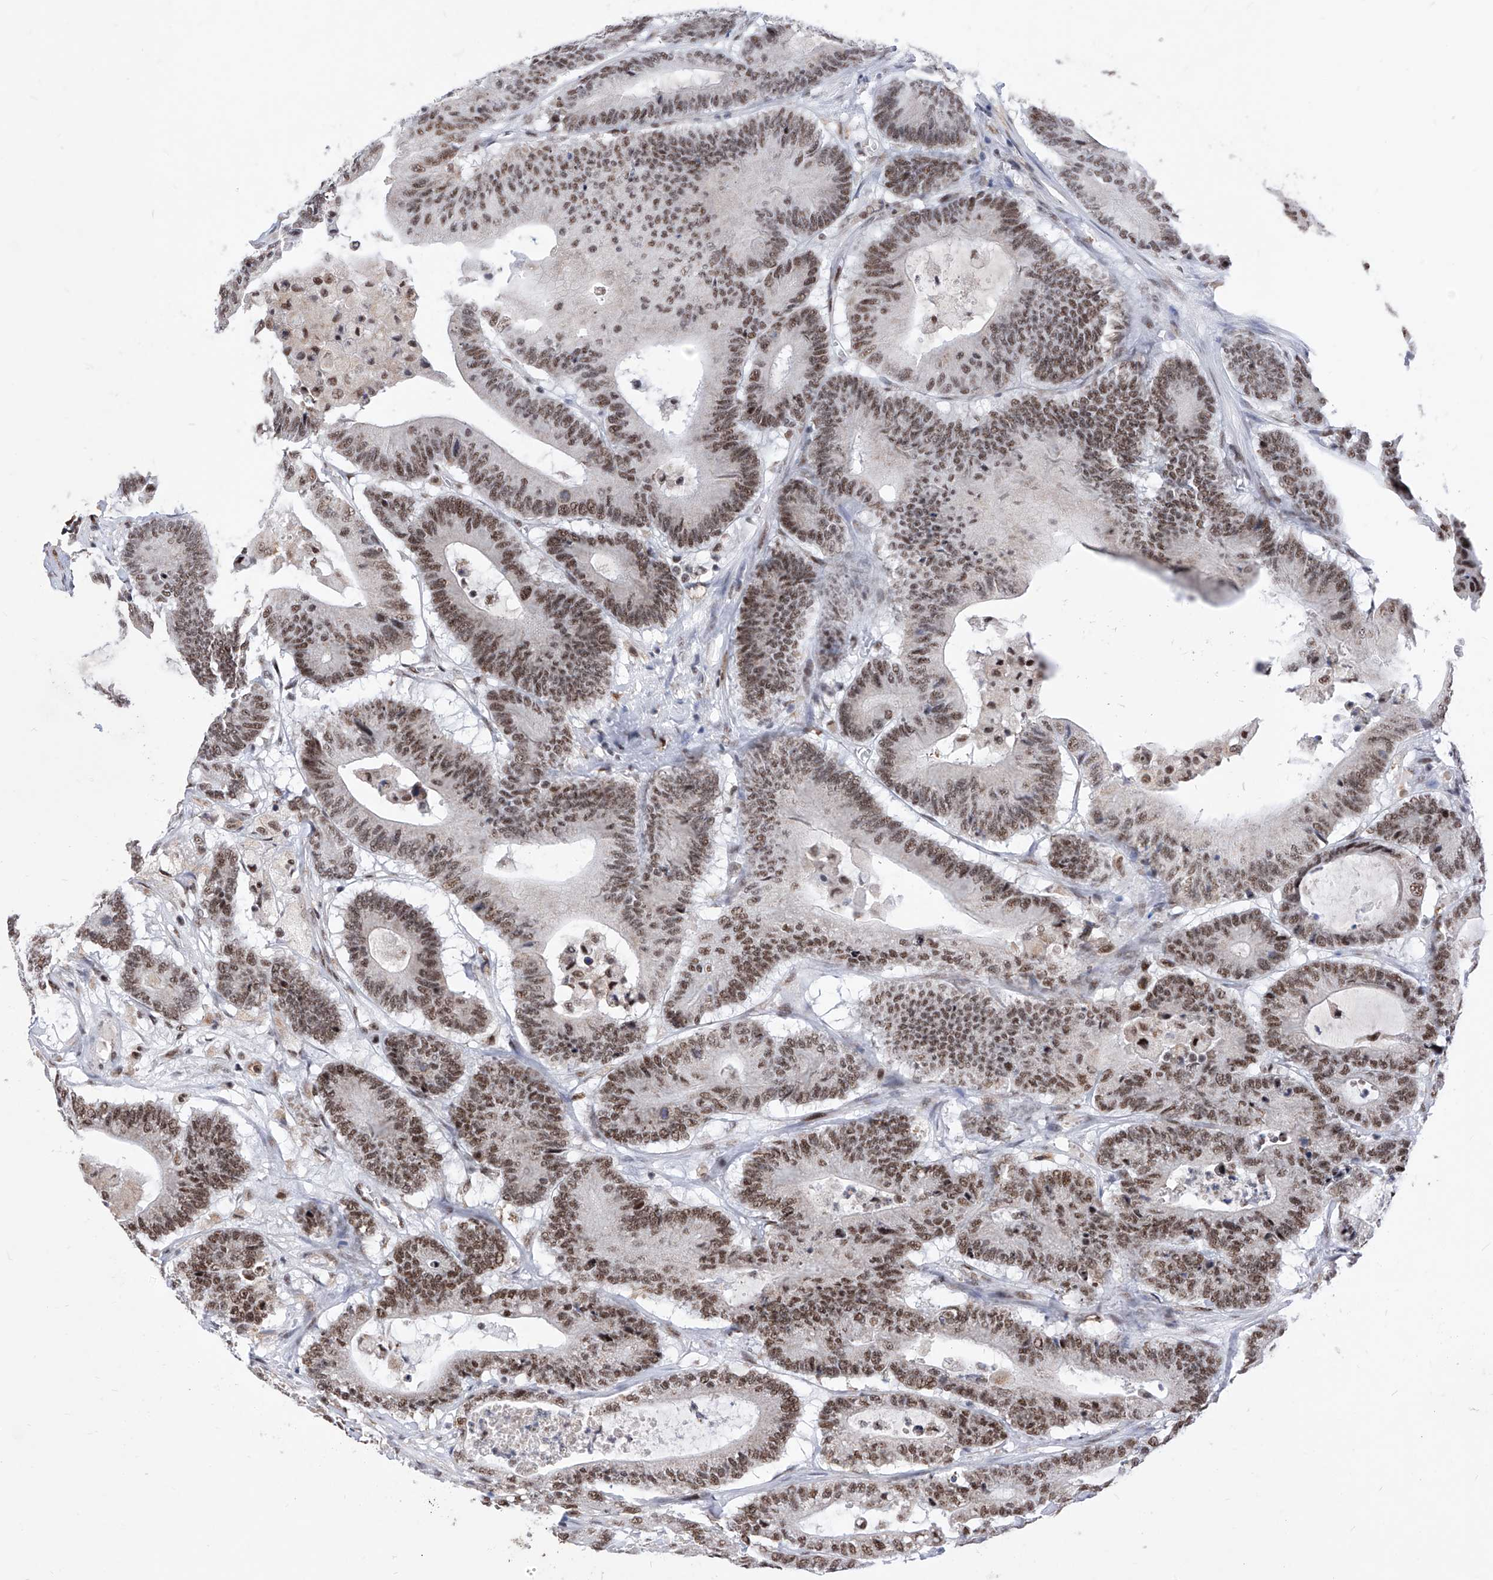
{"staining": {"intensity": "moderate", "quantity": ">75%", "location": "nuclear"}, "tissue": "colorectal cancer", "cell_type": "Tumor cells", "image_type": "cancer", "snomed": [{"axis": "morphology", "description": "Adenocarcinoma, NOS"}, {"axis": "topography", "description": "Colon"}], "caption": "Immunohistochemical staining of human adenocarcinoma (colorectal) demonstrates medium levels of moderate nuclear protein positivity in about >75% of tumor cells. The protein is stained brown, and the nuclei are stained in blue (DAB IHC with brightfield microscopy, high magnification).", "gene": "PHF5A", "patient": {"sex": "female", "age": 84}}